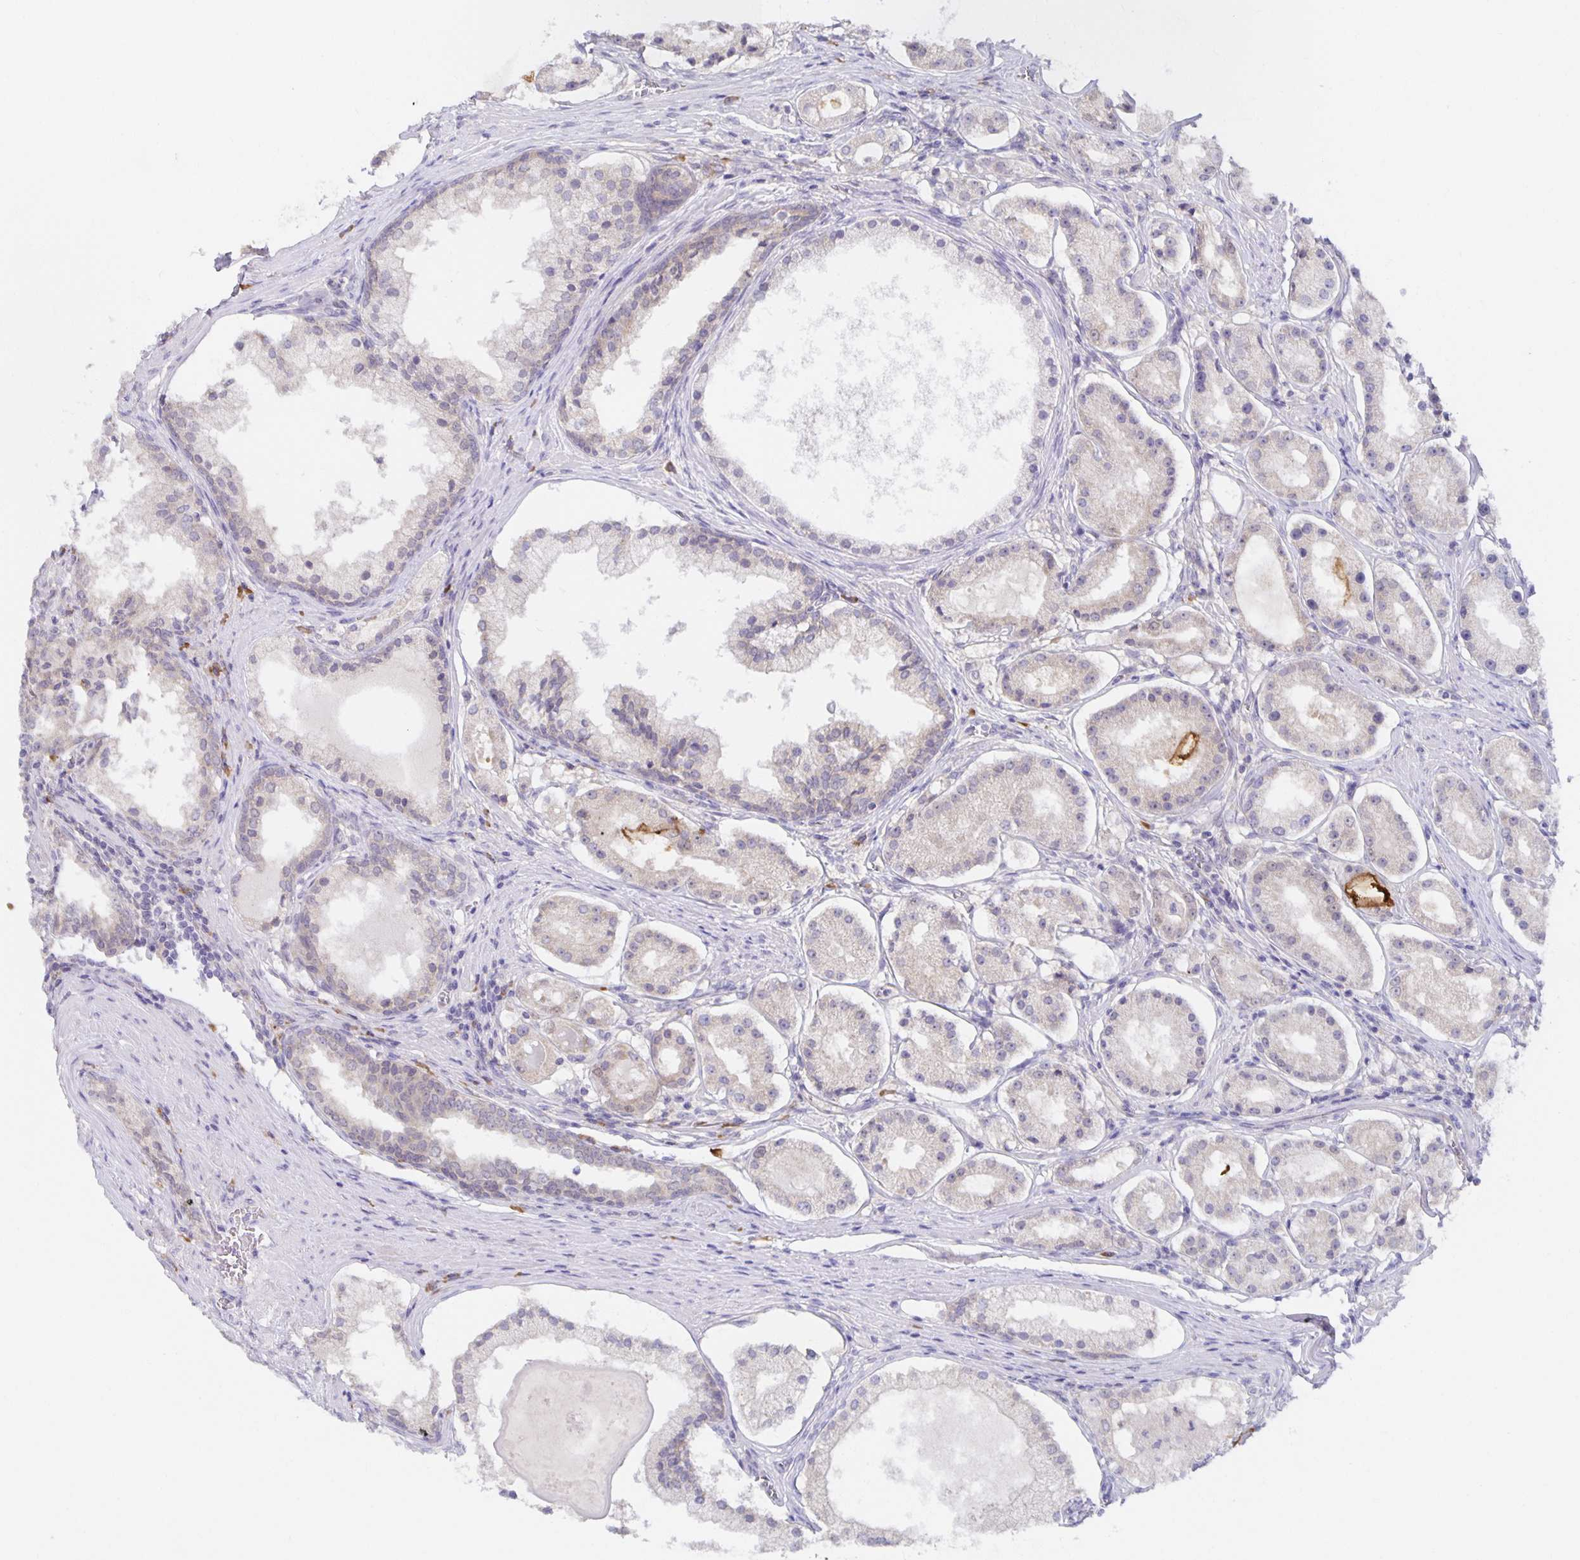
{"staining": {"intensity": "negative", "quantity": "none", "location": "none"}, "tissue": "prostate cancer", "cell_type": "Tumor cells", "image_type": "cancer", "snomed": [{"axis": "morphology", "description": "Adenocarcinoma, Low grade"}, {"axis": "topography", "description": "Prostate"}], "caption": "Immunohistochemical staining of prostate adenocarcinoma (low-grade) exhibits no significant staining in tumor cells.", "gene": "BAD", "patient": {"sex": "male", "age": 57}}